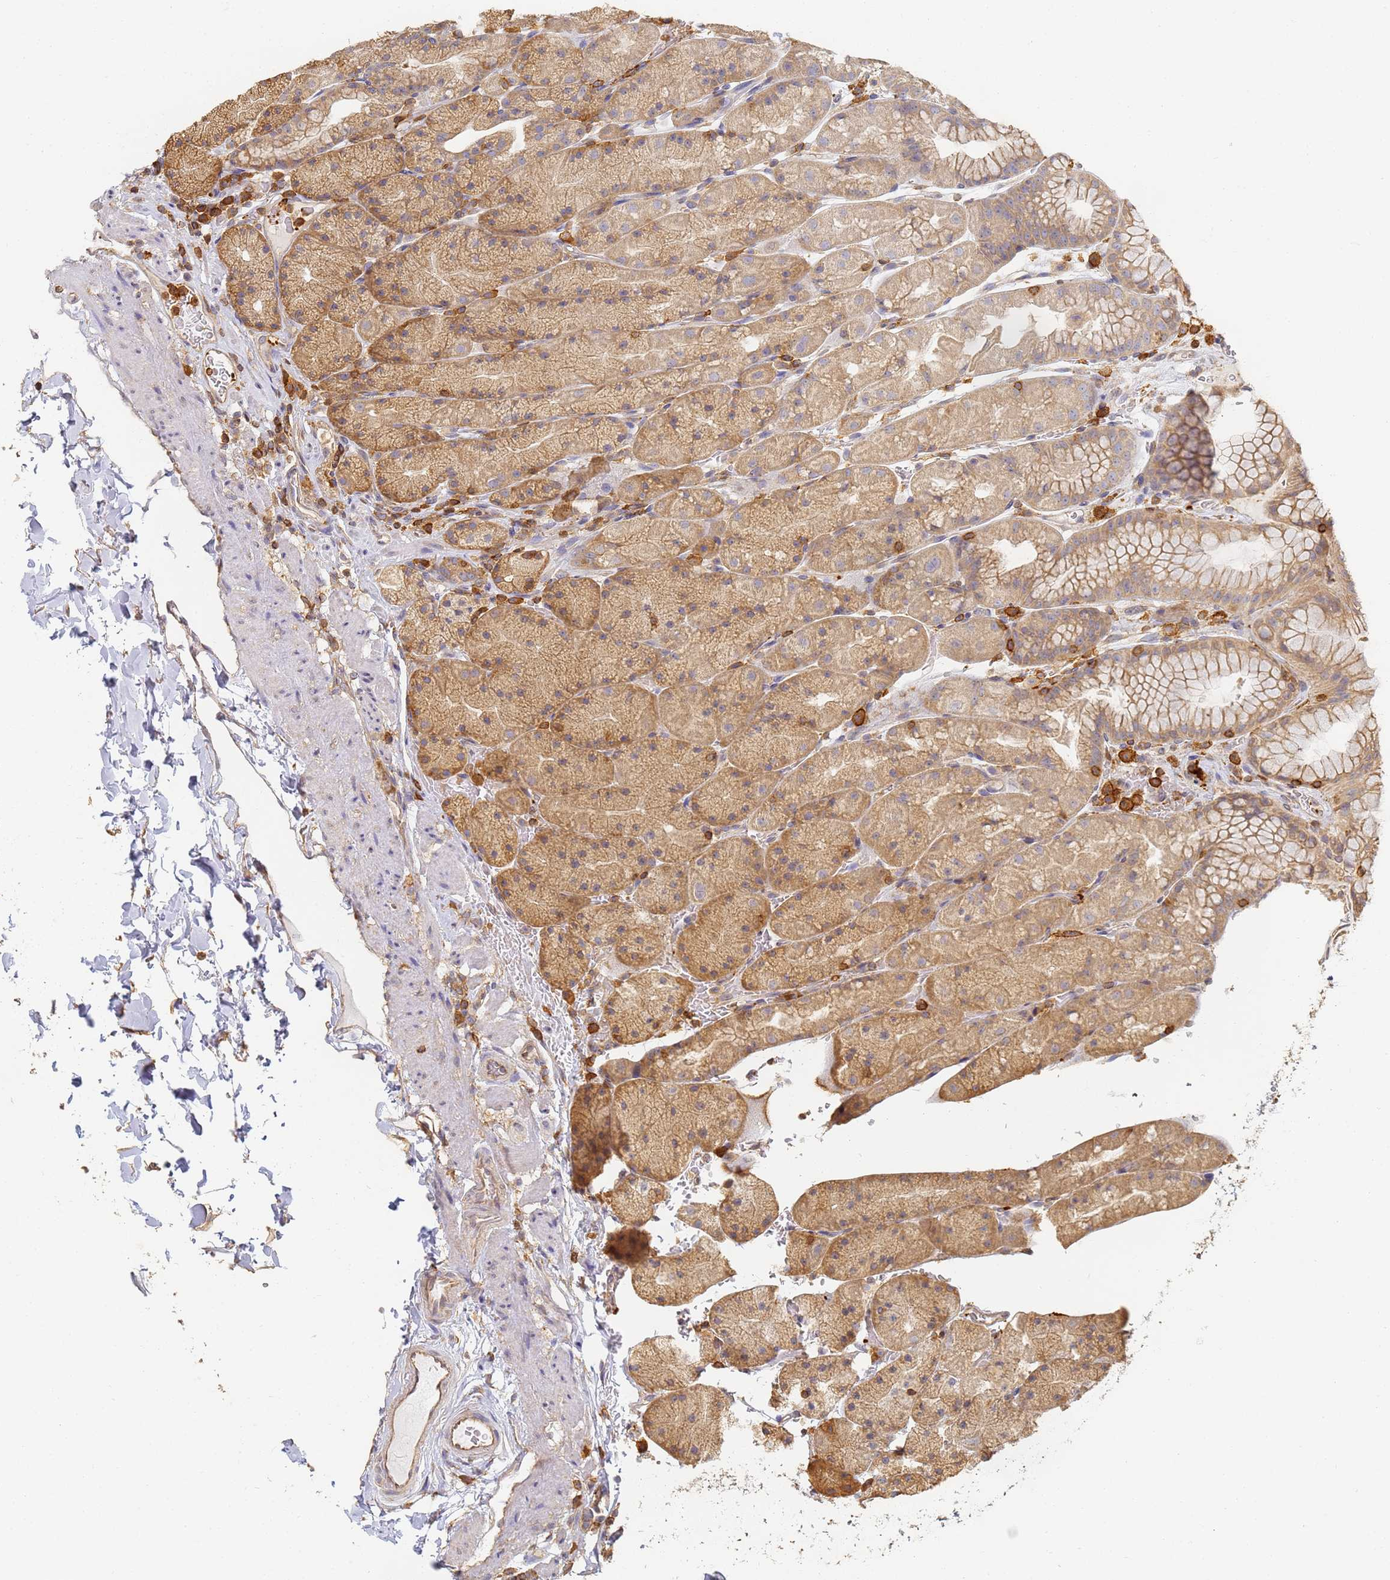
{"staining": {"intensity": "moderate", "quantity": ">75%", "location": "cytoplasmic/membranous"}, "tissue": "stomach", "cell_type": "Glandular cells", "image_type": "normal", "snomed": [{"axis": "morphology", "description": "Normal tissue, NOS"}, {"axis": "topography", "description": "Stomach, upper"}, {"axis": "topography", "description": "Stomach, lower"}], "caption": "Stomach stained with DAB IHC shows medium levels of moderate cytoplasmic/membranous staining in about >75% of glandular cells. (DAB IHC with brightfield microscopy, high magnification).", "gene": "BIN2", "patient": {"sex": "male", "age": 67}}